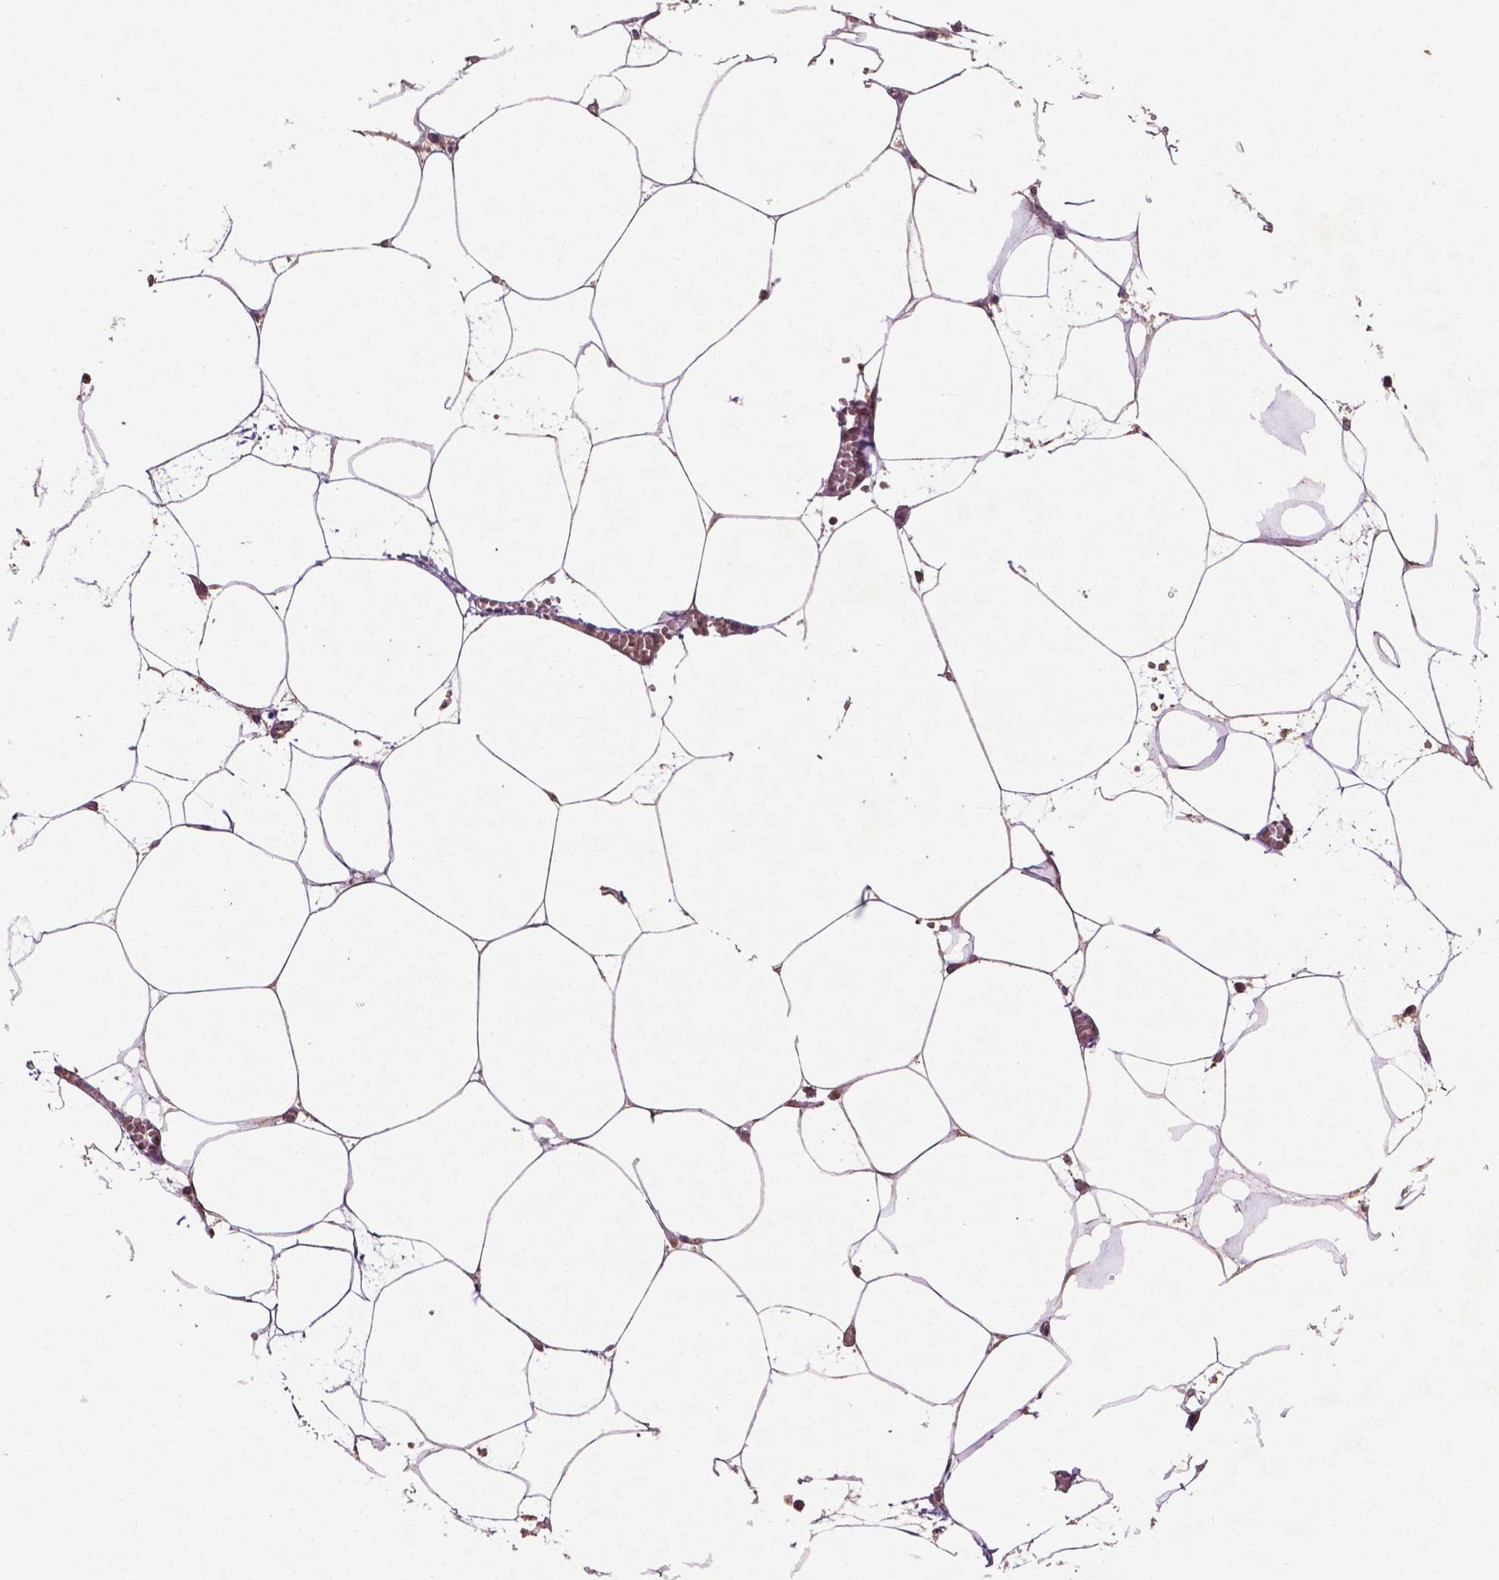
{"staining": {"intensity": "moderate", "quantity": "25%-75%", "location": "cytoplasmic/membranous"}, "tissue": "adipose tissue", "cell_type": "Adipocytes", "image_type": "normal", "snomed": [{"axis": "morphology", "description": "Normal tissue, NOS"}, {"axis": "topography", "description": "Adipose tissue"}, {"axis": "topography", "description": "Pancreas"}, {"axis": "topography", "description": "Peripheral nerve tissue"}], "caption": "Protein staining of normal adipose tissue exhibits moderate cytoplasmic/membranous staining in about 25%-75% of adipocytes. (DAB (3,3'-diaminobenzidine) IHC with brightfield microscopy, high magnification).", "gene": "MBTPS1", "patient": {"sex": "female", "age": 58}}